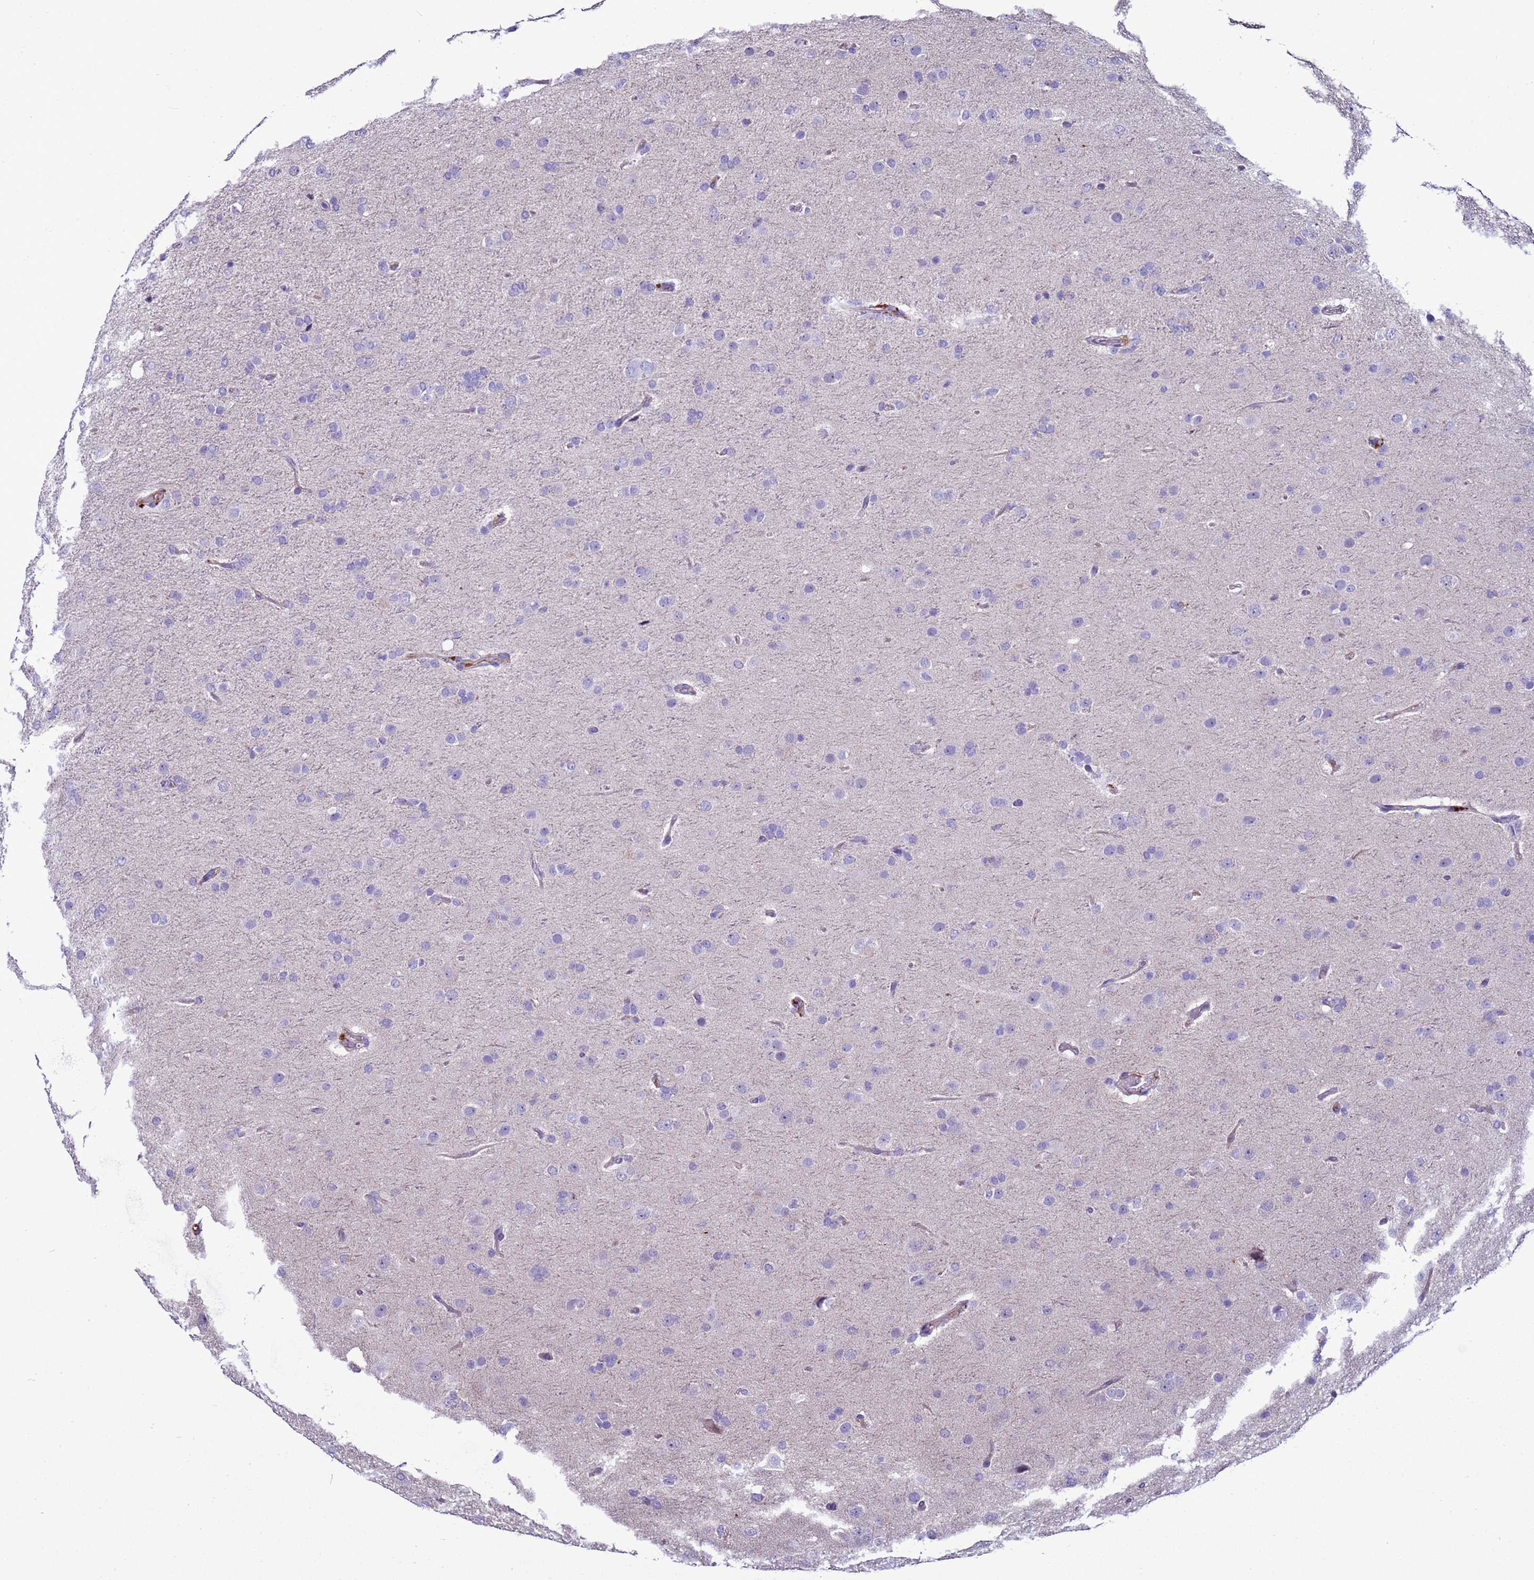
{"staining": {"intensity": "negative", "quantity": "none", "location": "none"}, "tissue": "glioma", "cell_type": "Tumor cells", "image_type": "cancer", "snomed": [{"axis": "morphology", "description": "Glioma, malignant, Low grade"}, {"axis": "topography", "description": "Brain"}], "caption": "This is an immunohistochemistry (IHC) image of glioma. There is no positivity in tumor cells.", "gene": "NAT2", "patient": {"sex": "male", "age": 65}}